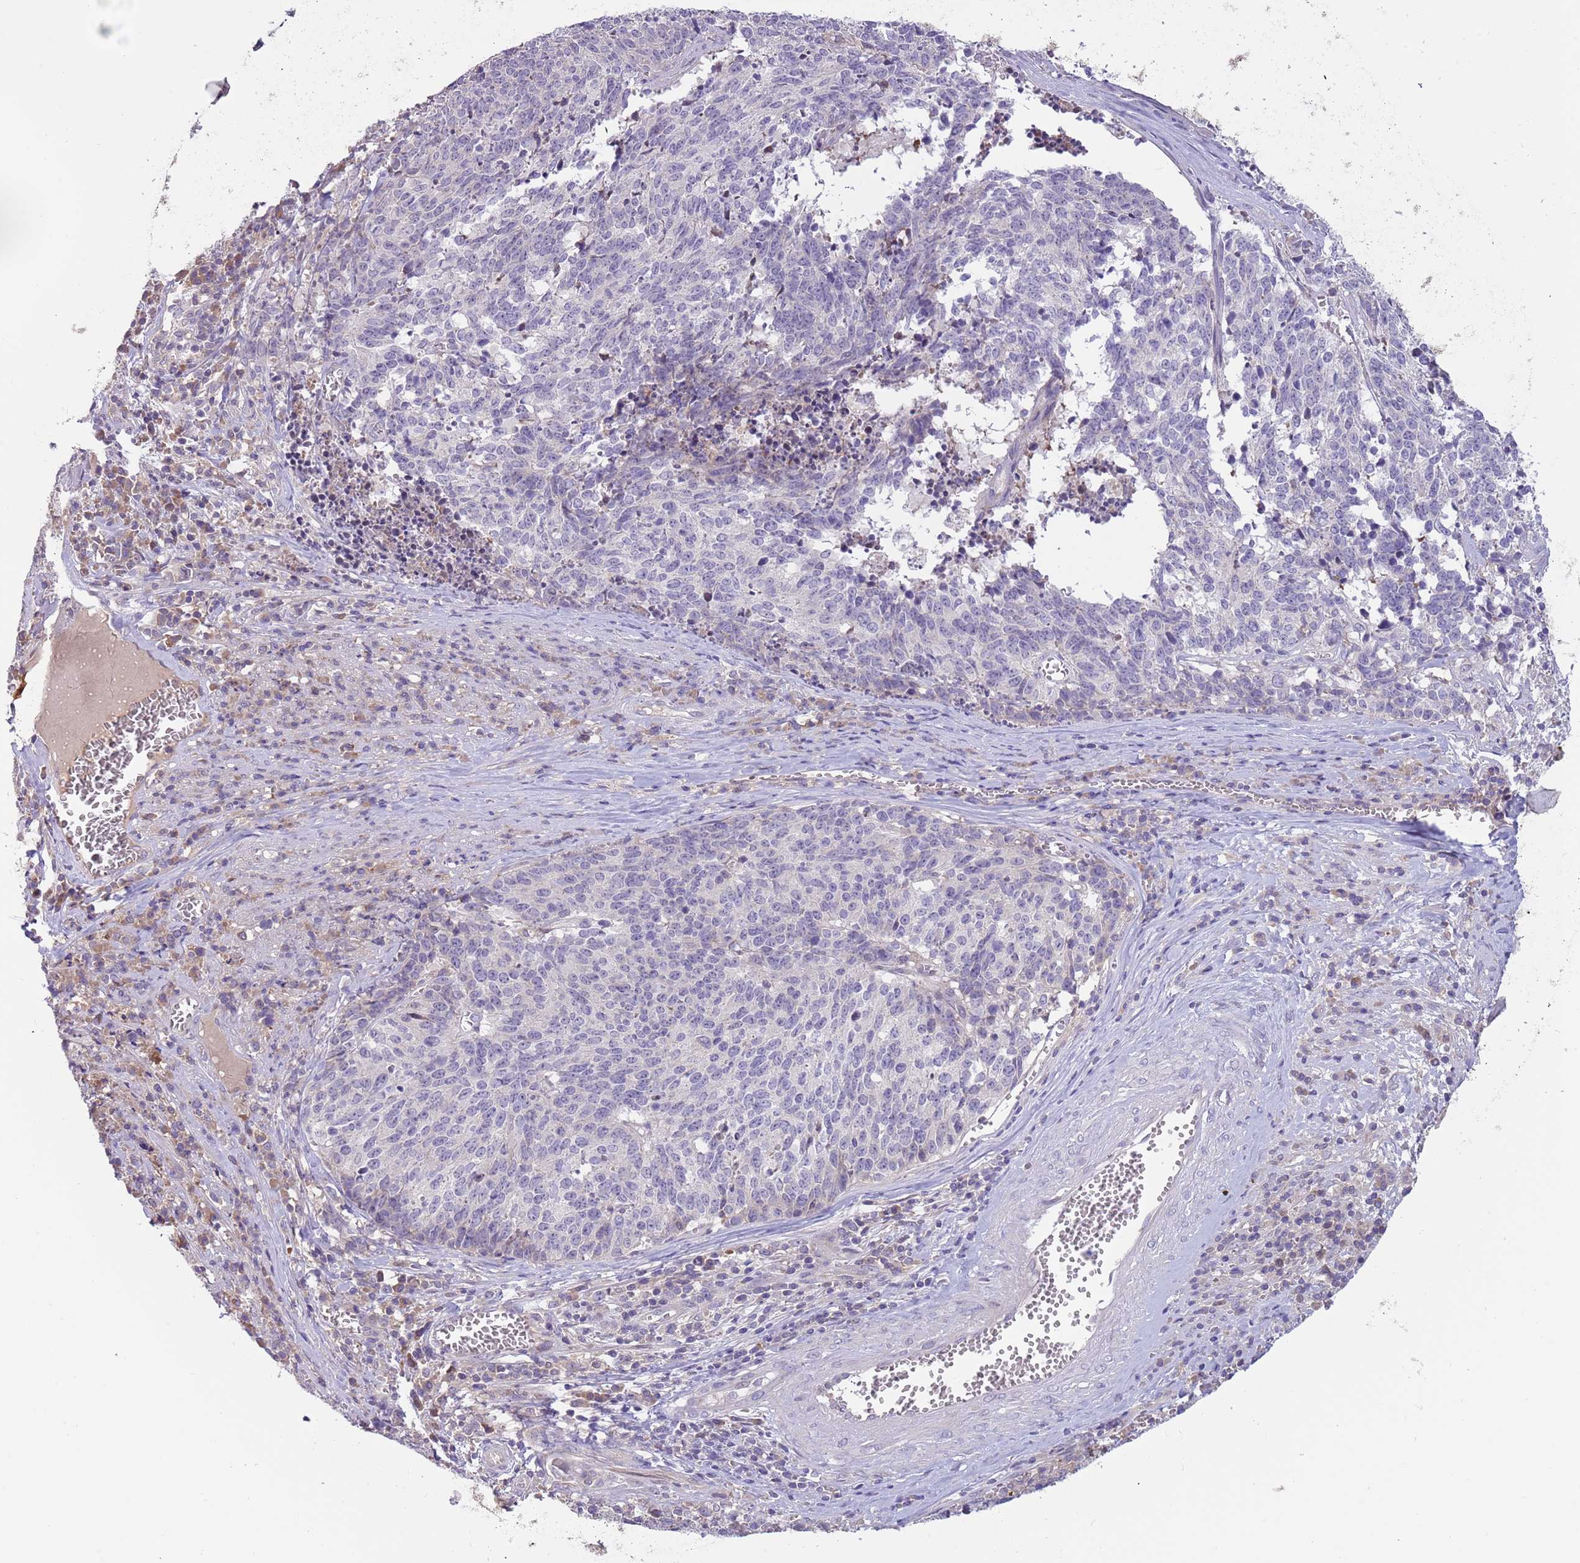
{"staining": {"intensity": "negative", "quantity": "none", "location": "none"}, "tissue": "cervical cancer", "cell_type": "Tumor cells", "image_type": "cancer", "snomed": [{"axis": "morphology", "description": "Squamous cell carcinoma, NOS"}, {"axis": "topography", "description": "Cervix"}], "caption": "Human cervical cancer stained for a protein using immunohistochemistry (IHC) displays no expression in tumor cells.", "gene": "CABYR", "patient": {"sex": "female", "age": 29}}